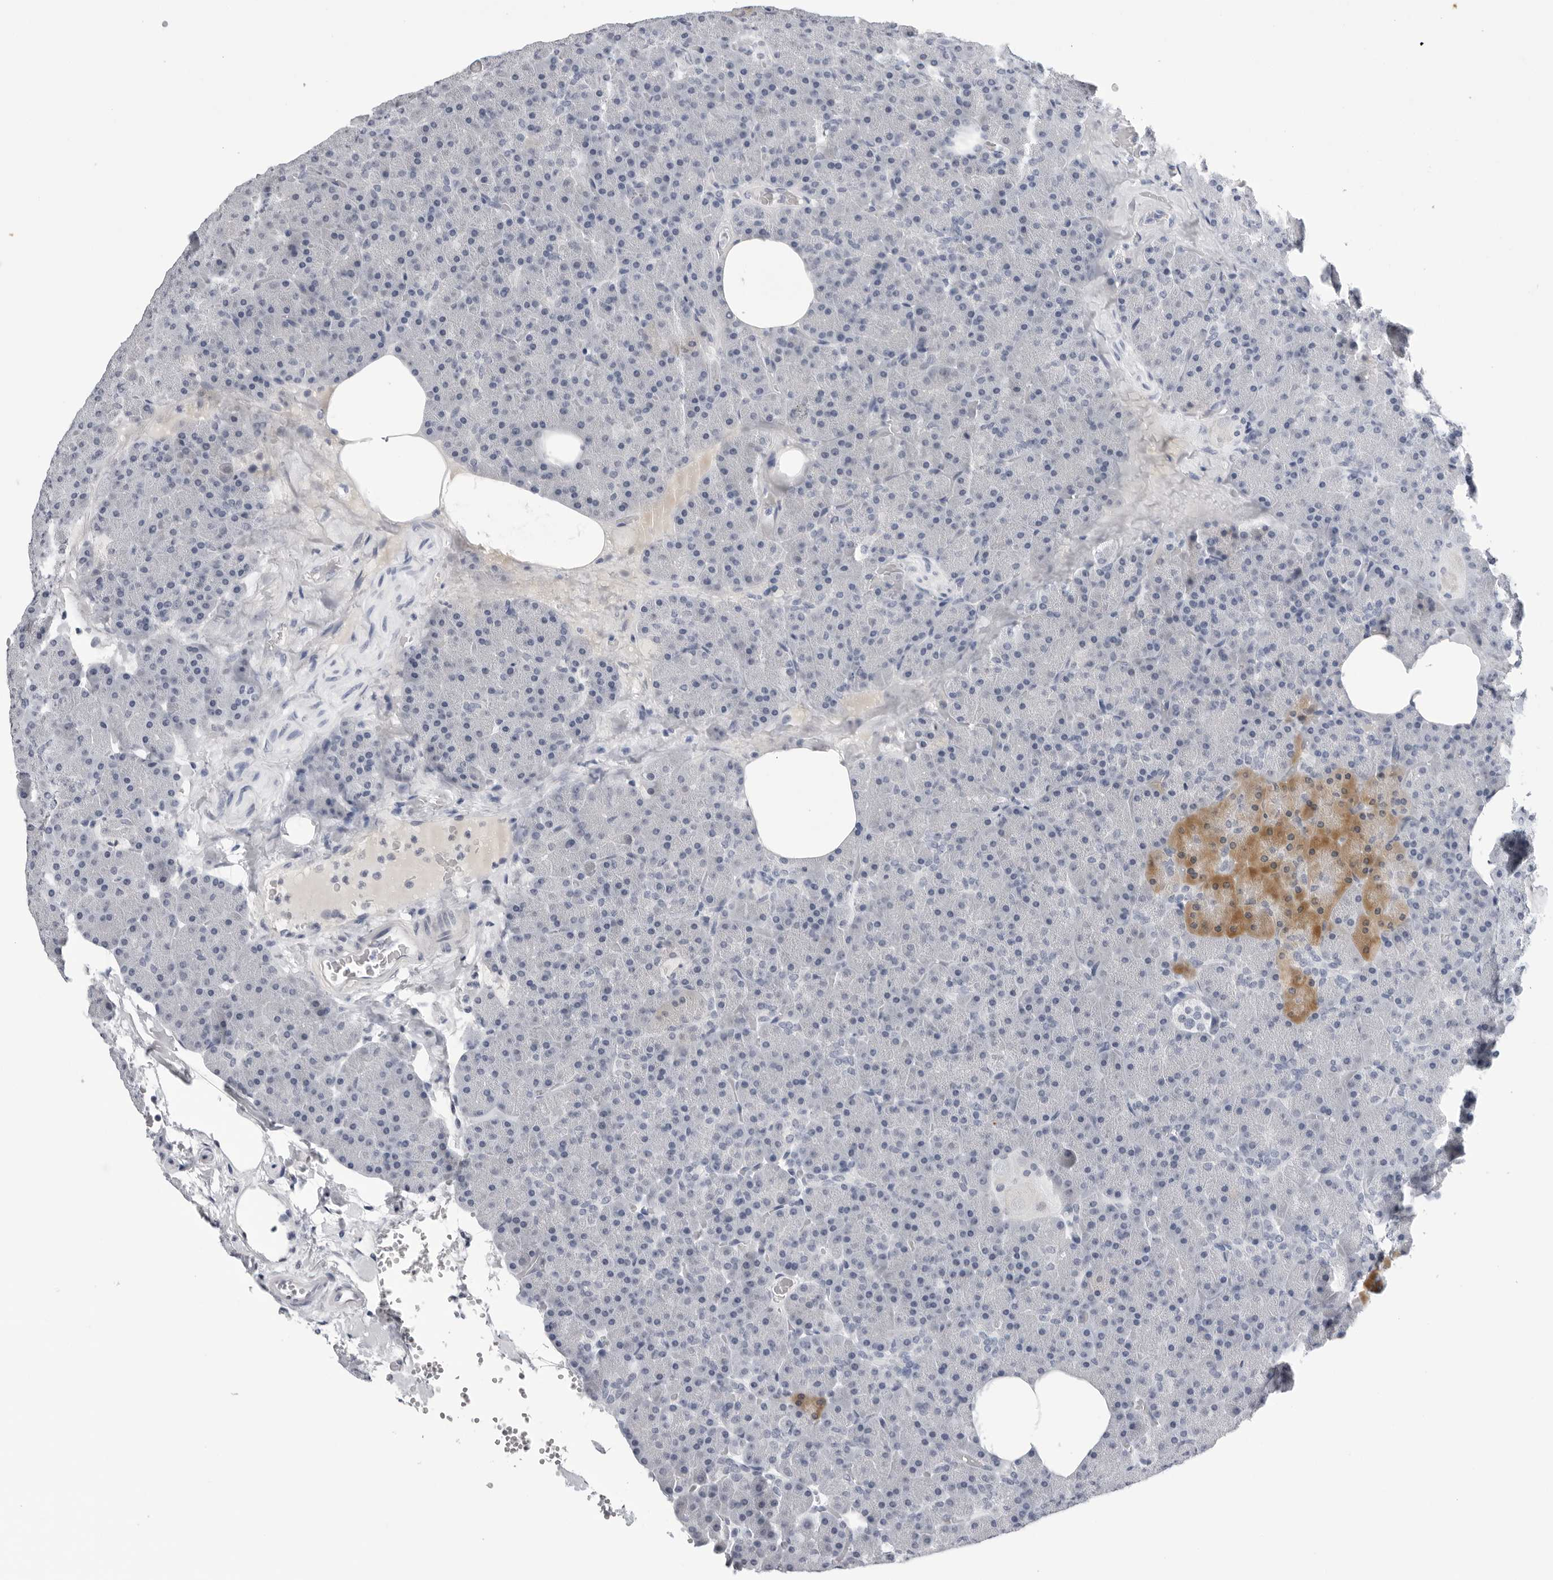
{"staining": {"intensity": "moderate", "quantity": "<25%", "location": "cytoplasmic/membranous"}, "tissue": "pancreas", "cell_type": "Exocrine glandular cells", "image_type": "normal", "snomed": [{"axis": "morphology", "description": "Normal tissue, NOS"}, {"axis": "morphology", "description": "Carcinoid, malignant, NOS"}, {"axis": "topography", "description": "Pancreas"}], "caption": "This micrograph demonstrates normal pancreas stained with IHC to label a protein in brown. The cytoplasmic/membranous of exocrine glandular cells show moderate positivity for the protein. Nuclei are counter-stained blue.", "gene": "ZNF502", "patient": {"sex": "female", "age": 35}}